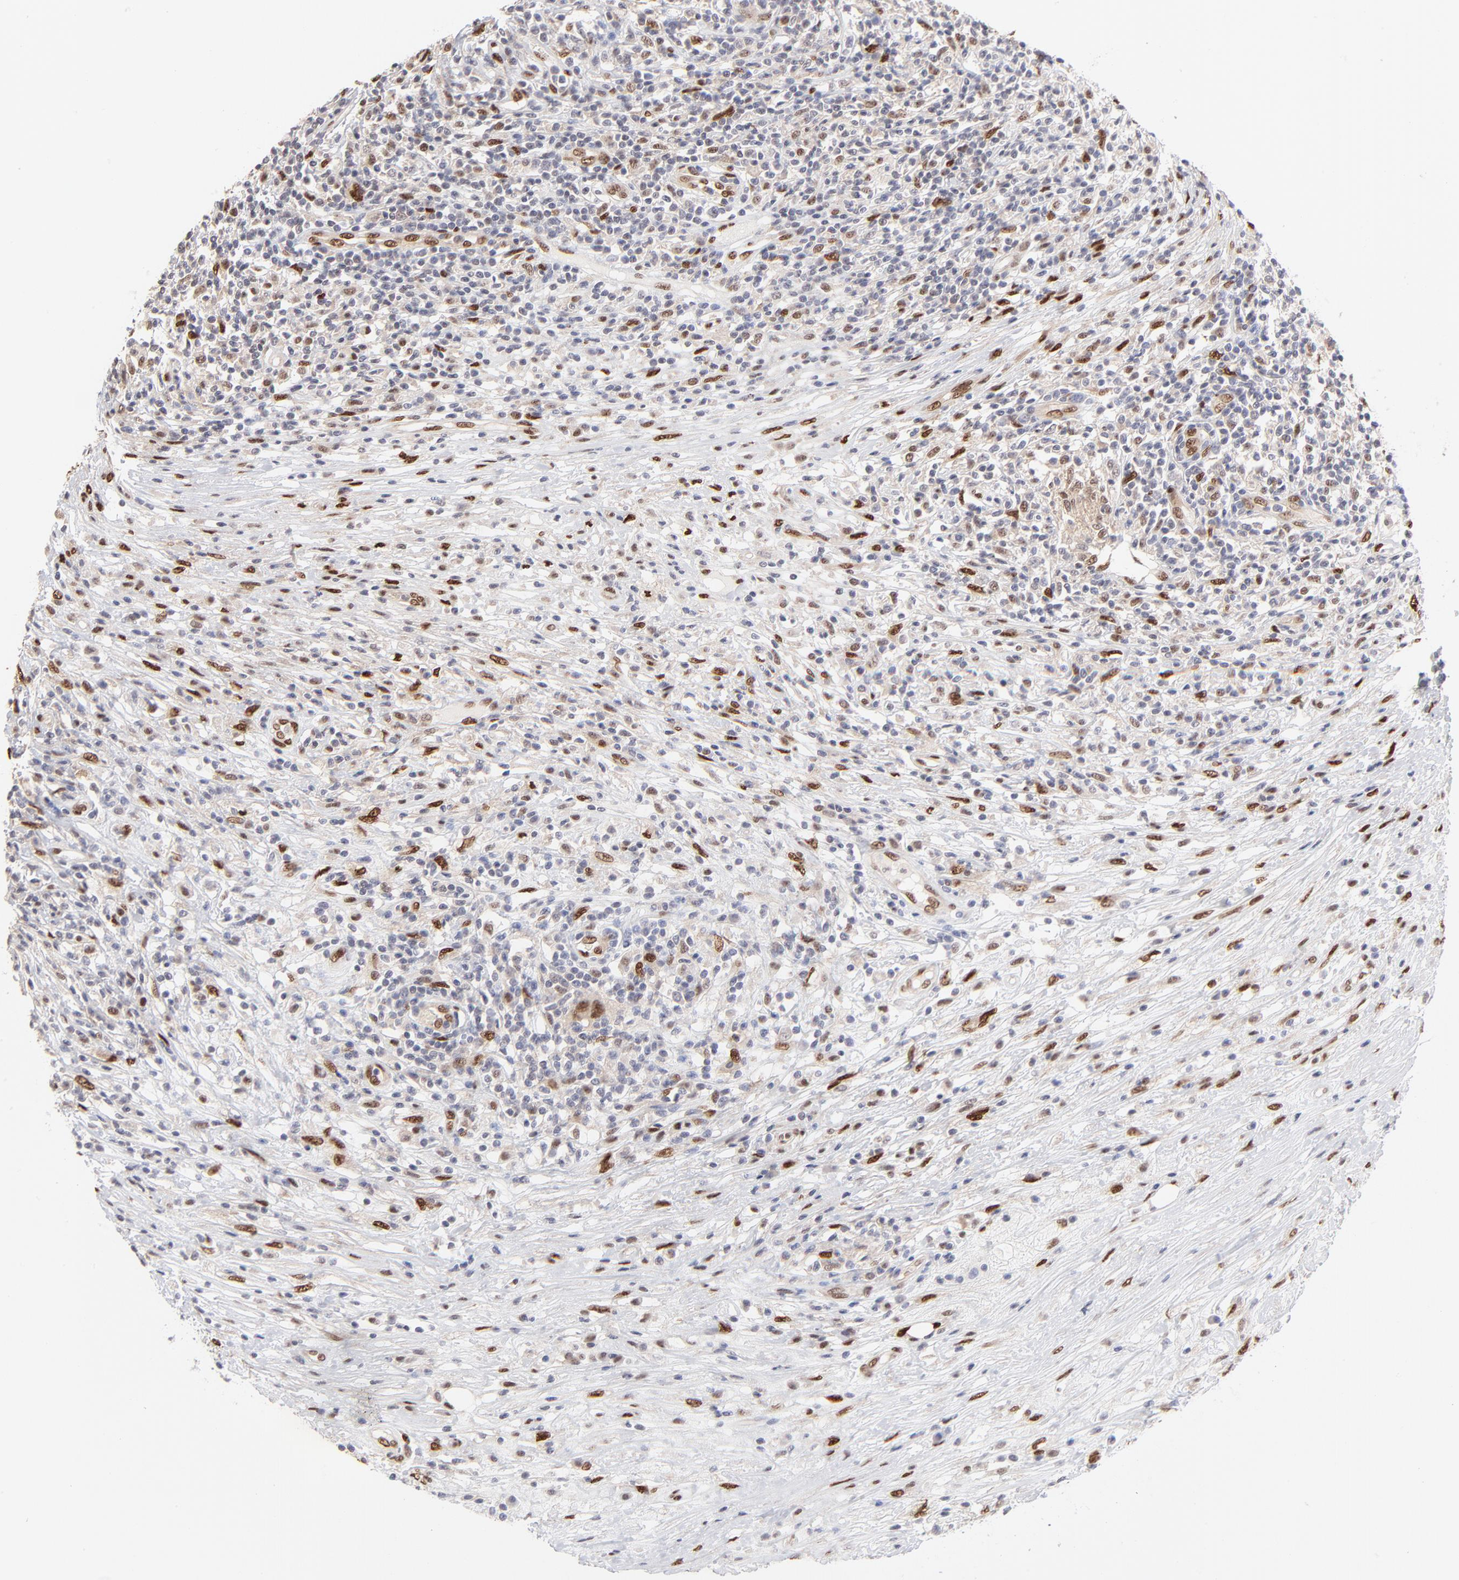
{"staining": {"intensity": "strong", "quantity": "25%-75%", "location": "nuclear"}, "tissue": "lymphoma", "cell_type": "Tumor cells", "image_type": "cancer", "snomed": [{"axis": "morphology", "description": "Malignant lymphoma, non-Hodgkin's type, High grade"}, {"axis": "topography", "description": "Lymph node"}], "caption": "Immunohistochemistry photomicrograph of neoplastic tissue: human malignant lymphoma, non-Hodgkin's type (high-grade) stained using immunohistochemistry displays high levels of strong protein expression localized specifically in the nuclear of tumor cells, appearing as a nuclear brown color.", "gene": "STAT3", "patient": {"sex": "female", "age": 84}}